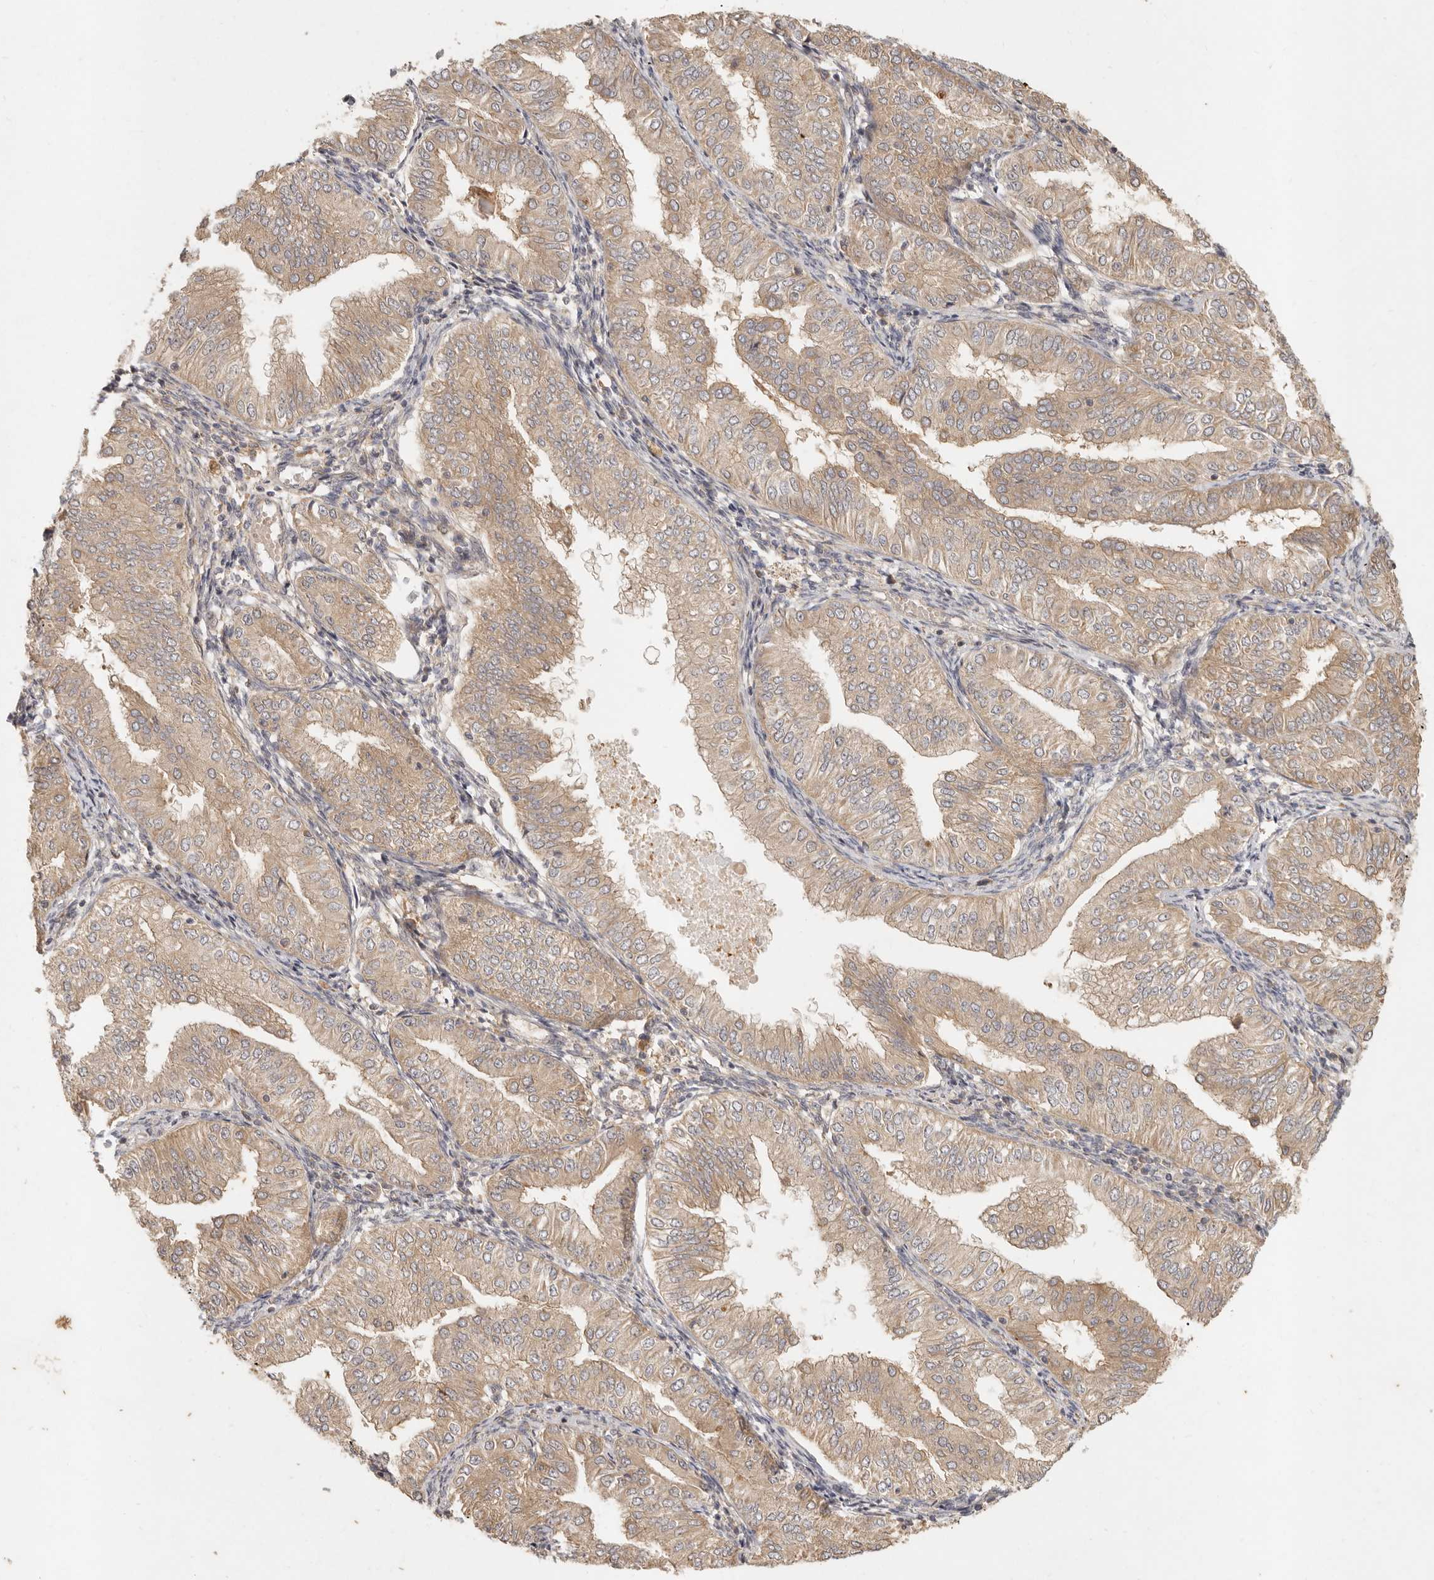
{"staining": {"intensity": "moderate", "quantity": ">75%", "location": "cytoplasmic/membranous"}, "tissue": "endometrial cancer", "cell_type": "Tumor cells", "image_type": "cancer", "snomed": [{"axis": "morphology", "description": "Normal tissue, NOS"}, {"axis": "morphology", "description": "Adenocarcinoma, NOS"}, {"axis": "topography", "description": "Endometrium"}], "caption": "The image demonstrates a brown stain indicating the presence of a protein in the cytoplasmic/membranous of tumor cells in adenocarcinoma (endometrial).", "gene": "VIPR1", "patient": {"sex": "female", "age": 53}}